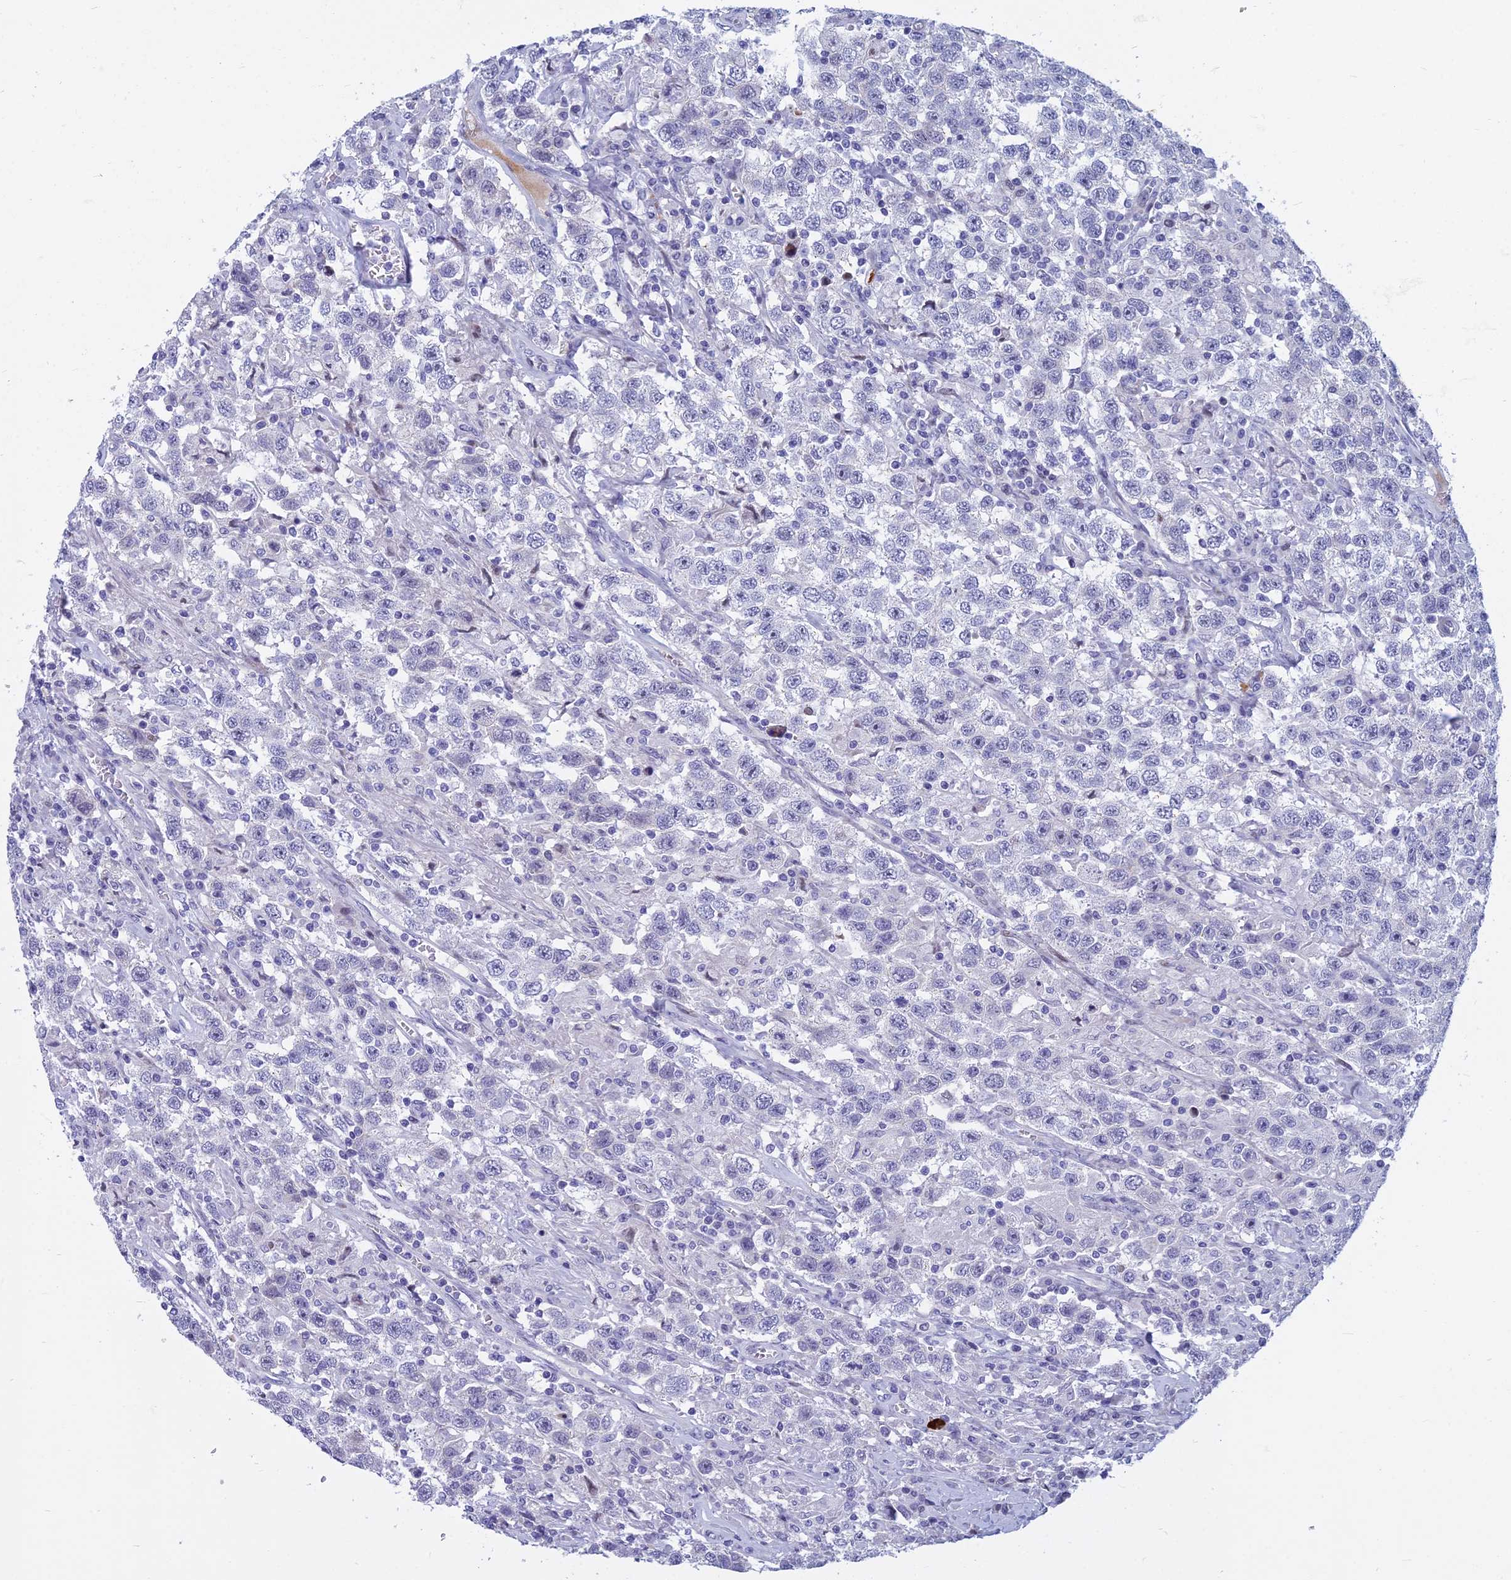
{"staining": {"intensity": "negative", "quantity": "none", "location": "none"}, "tissue": "testis cancer", "cell_type": "Tumor cells", "image_type": "cancer", "snomed": [{"axis": "morphology", "description": "Seminoma, NOS"}, {"axis": "topography", "description": "Testis"}], "caption": "Immunohistochemistry histopathology image of human testis cancer (seminoma) stained for a protein (brown), which demonstrates no staining in tumor cells.", "gene": "MYBPC2", "patient": {"sex": "male", "age": 41}}